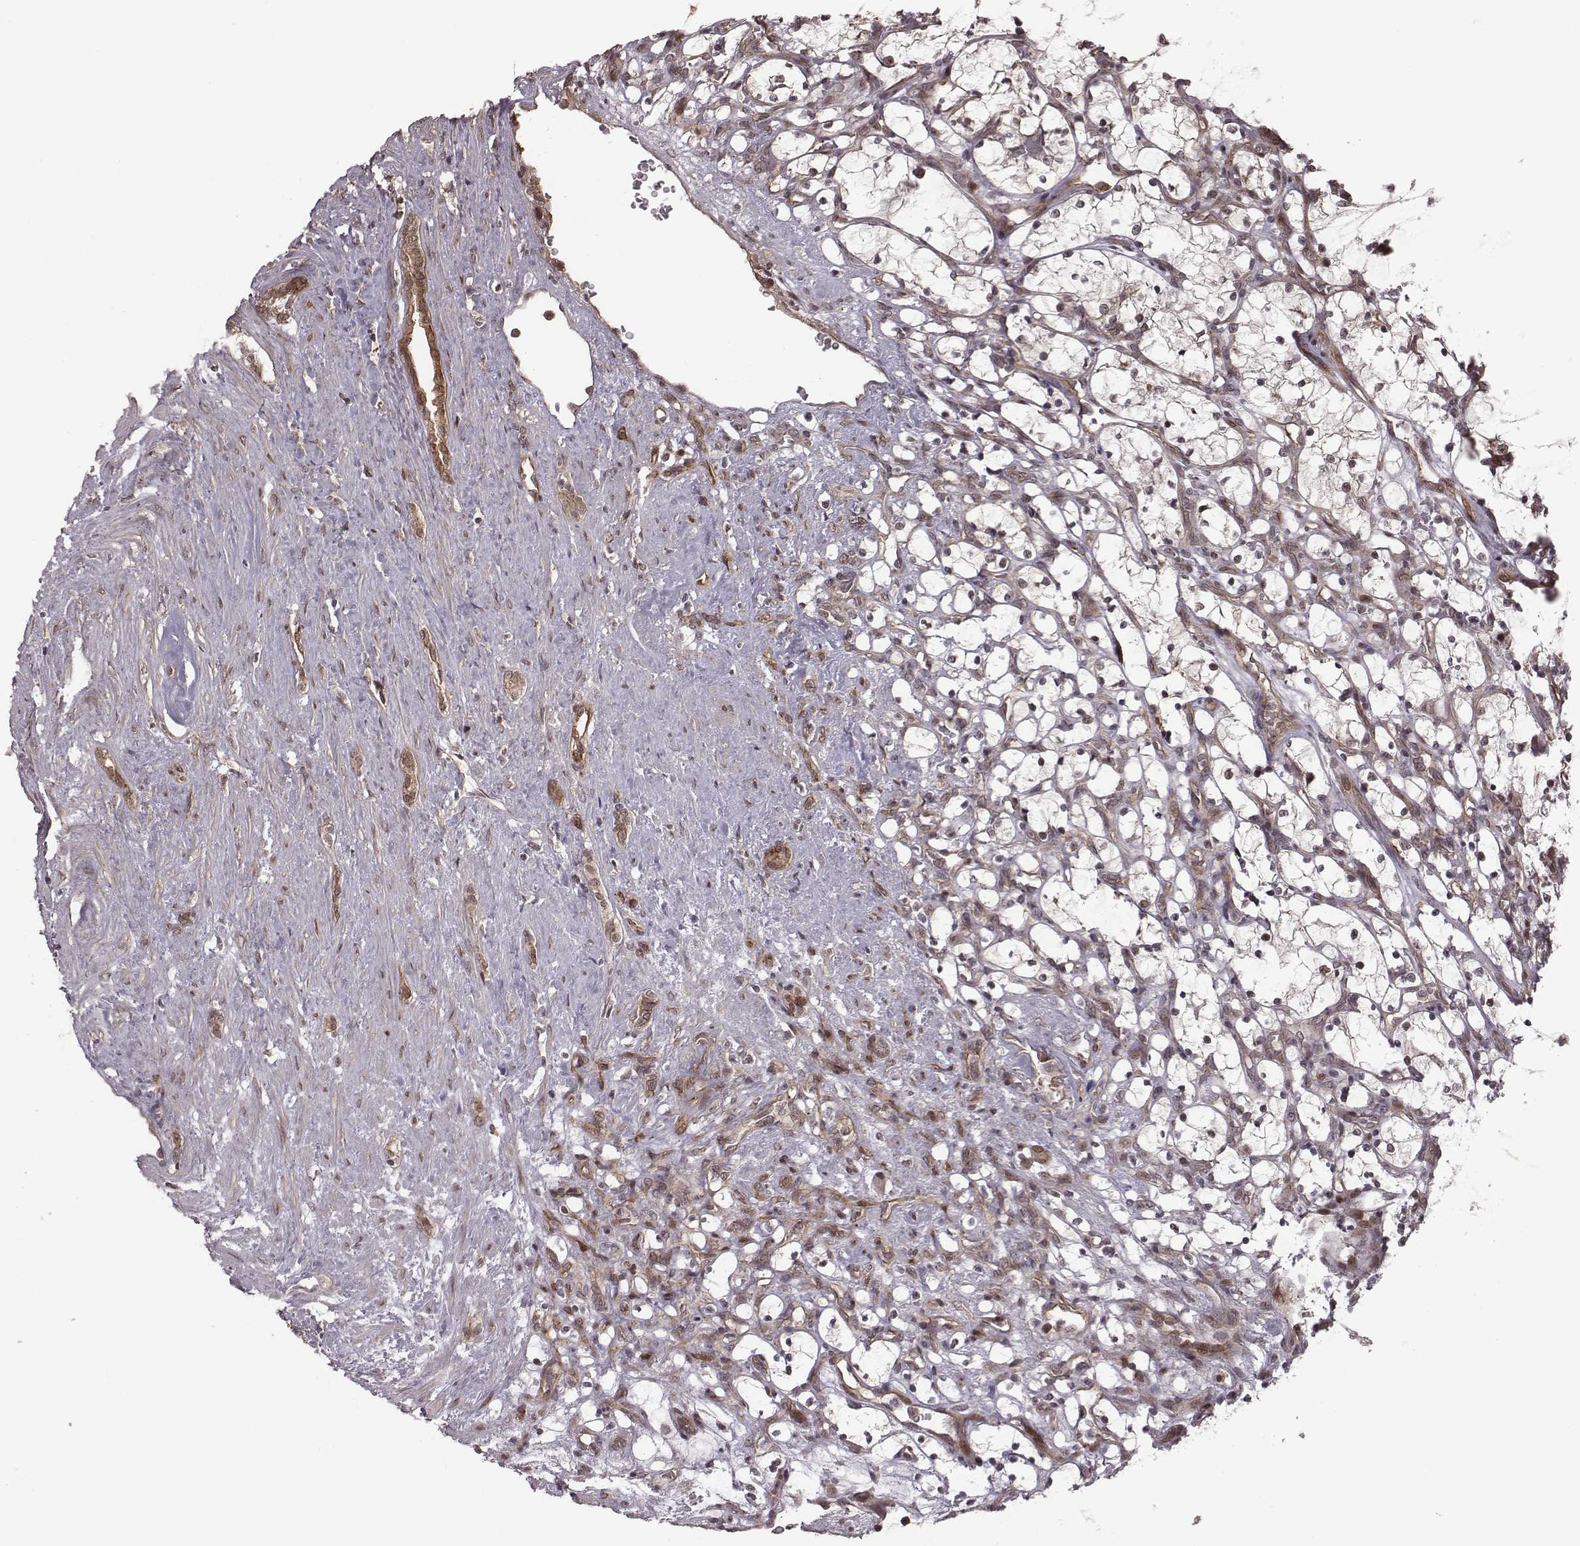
{"staining": {"intensity": "weak", "quantity": "<25%", "location": "cytoplasmic/membranous"}, "tissue": "renal cancer", "cell_type": "Tumor cells", "image_type": "cancer", "snomed": [{"axis": "morphology", "description": "Adenocarcinoma, NOS"}, {"axis": "topography", "description": "Kidney"}], "caption": "Immunohistochemical staining of human adenocarcinoma (renal) displays no significant positivity in tumor cells.", "gene": "RPL3", "patient": {"sex": "female", "age": 69}}